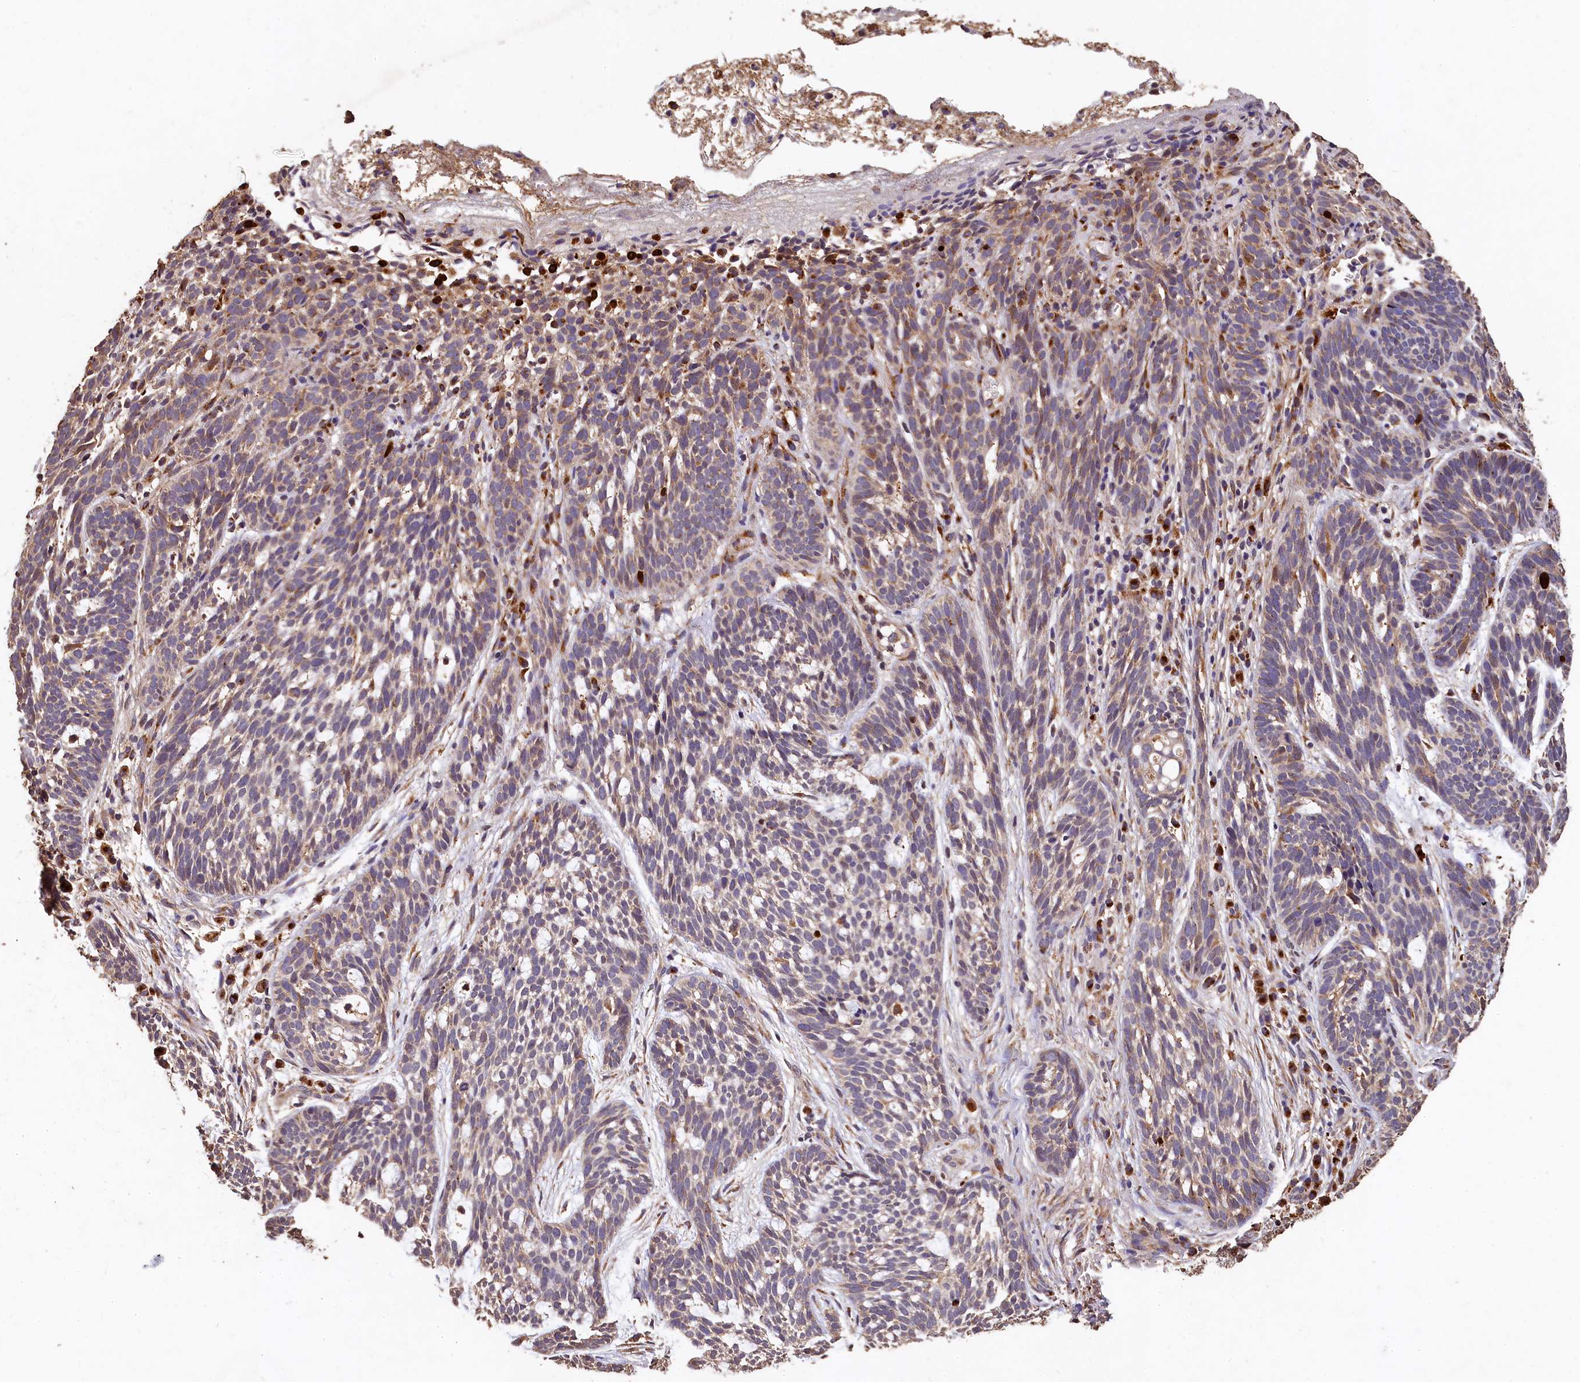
{"staining": {"intensity": "weak", "quantity": "25%-75%", "location": "cytoplasmic/membranous"}, "tissue": "skin cancer", "cell_type": "Tumor cells", "image_type": "cancer", "snomed": [{"axis": "morphology", "description": "Basal cell carcinoma"}, {"axis": "topography", "description": "Skin"}], "caption": "Protein analysis of skin cancer (basal cell carcinoma) tissue exhibits weak cytoplasmic/membranous staining in approximately 25%-75% of tumor cells.", "gene": "LSM4", "patient": {"sex": "male", "age": 71}}